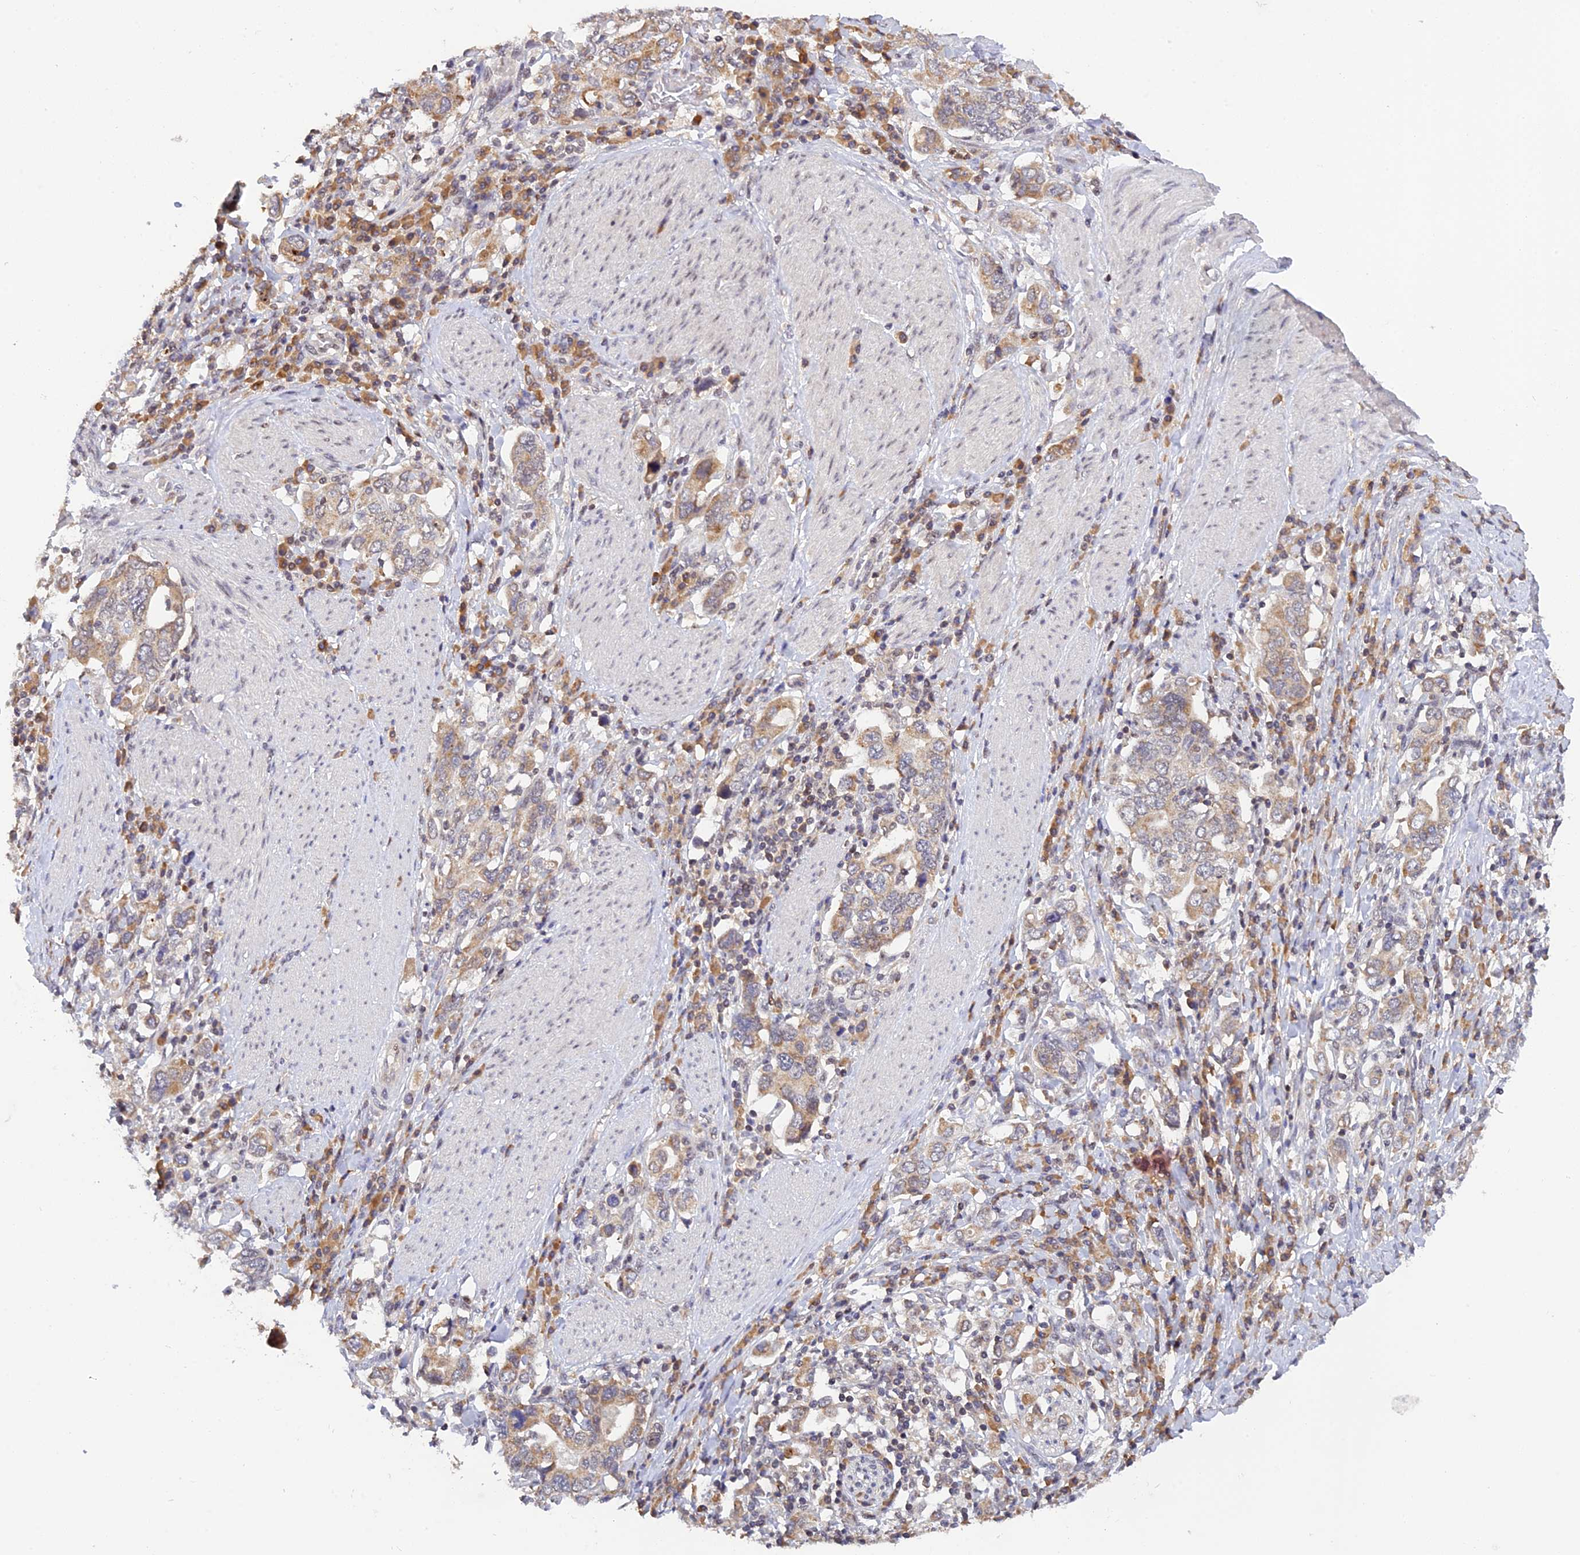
{"staining": {"intensity": "weak", "quantity": "25%-75%", "location": "cytoplasmic/membranous"}, "tissue": "stomach cancer", "cell_type": "Tumor cells", "image_type": "cancer", "snomed": [{"axis": "morphology", "description": "Adenocarcinoma, NOS"}, {"axis": "topography", "description": "Stomach, upper"}, {"axis": "topography", "description": "Stomach"}], "caption": "Immunohistochemical staining of human stomach cancer (adenocarcinoma) reveals low levels of weak cytoplasmic/membranous protein positivity in approximately 25%-75% of tumor cells.", "gene": "PEX16", "patient": {"sex": "male", "age": 62}}